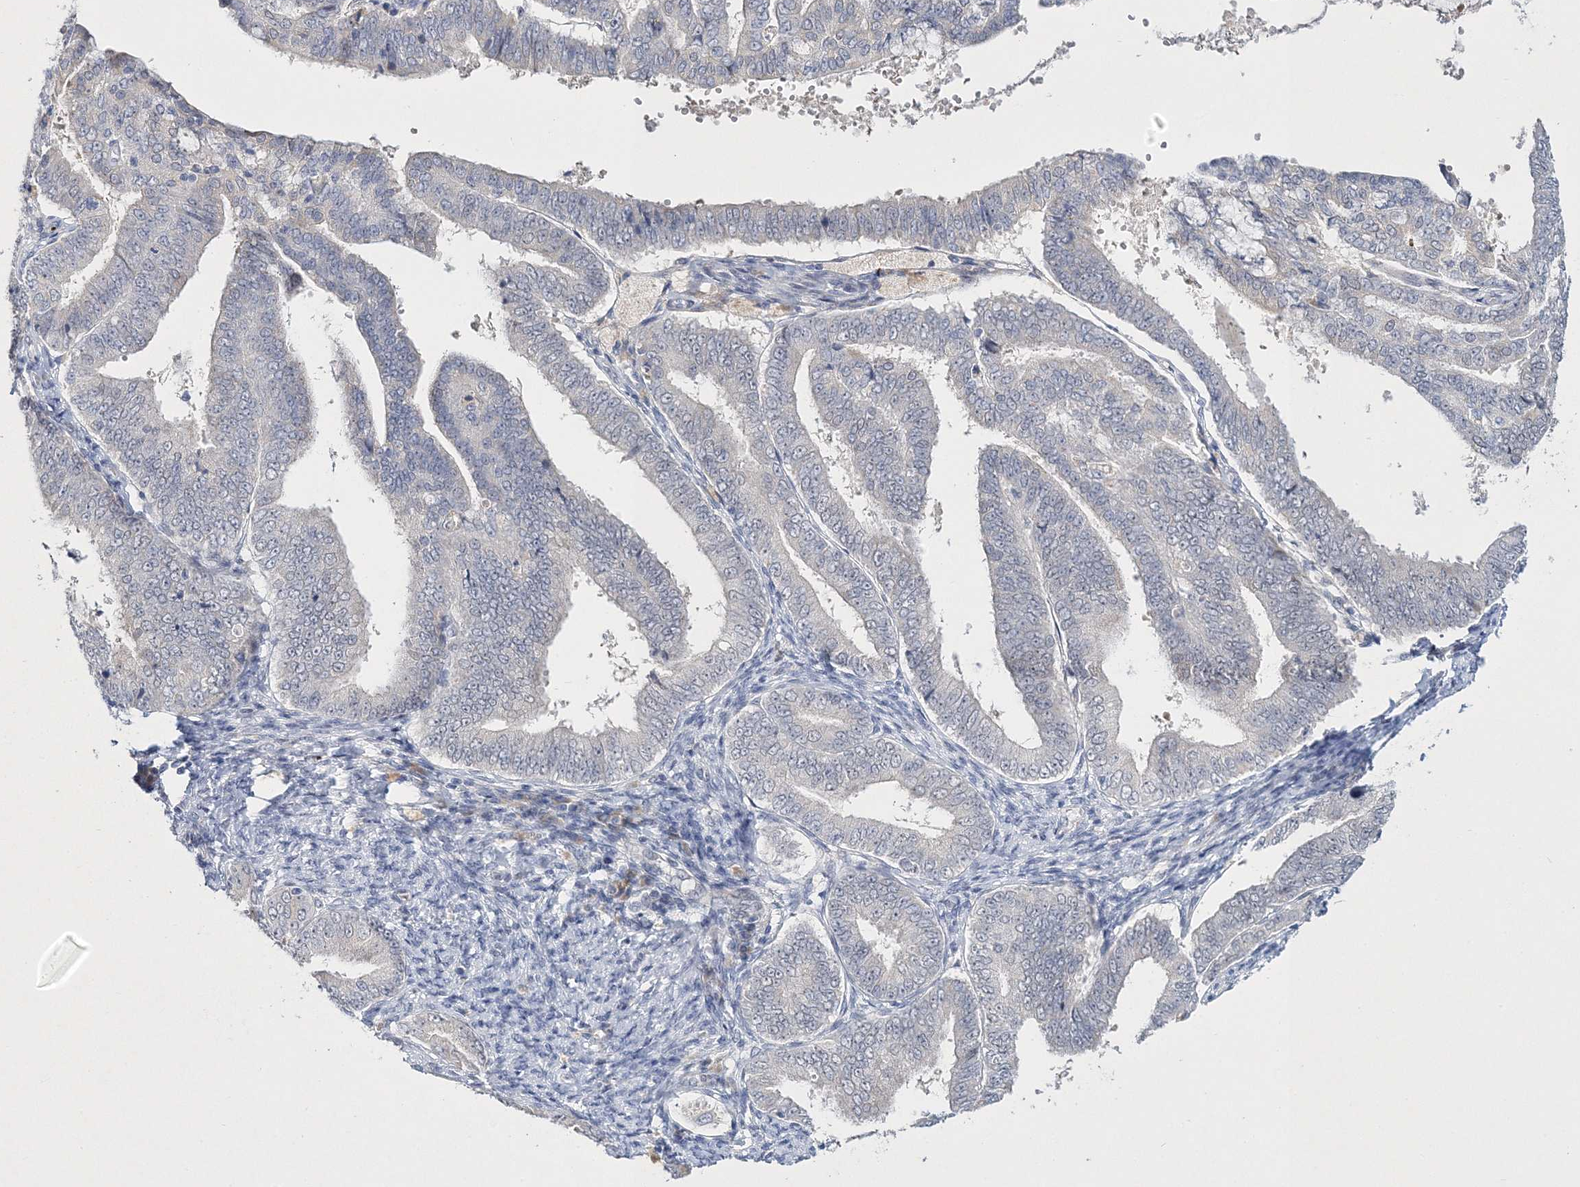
{"staining": {"intensity": "negative", "quantity": "none", "location": "none"}, "tissue": "endometrial cancer", "cell_type": "Tumor cells", "image_type": "cancer", "snomed": [{"axis": "morphology", "description": "Adenocarcinoma, NOS"}, {"axis": "topography", "description": "Endometrium"}], "caption": "The micrograph displays no significant staining in tumor cells of endometrial cancer. (DAB immunohistochemistry (IHC) visualized using brightfield microscopy, high magnification).", "gene": "MYOZ2", "patient": {"sex": "female", "age": 63}}